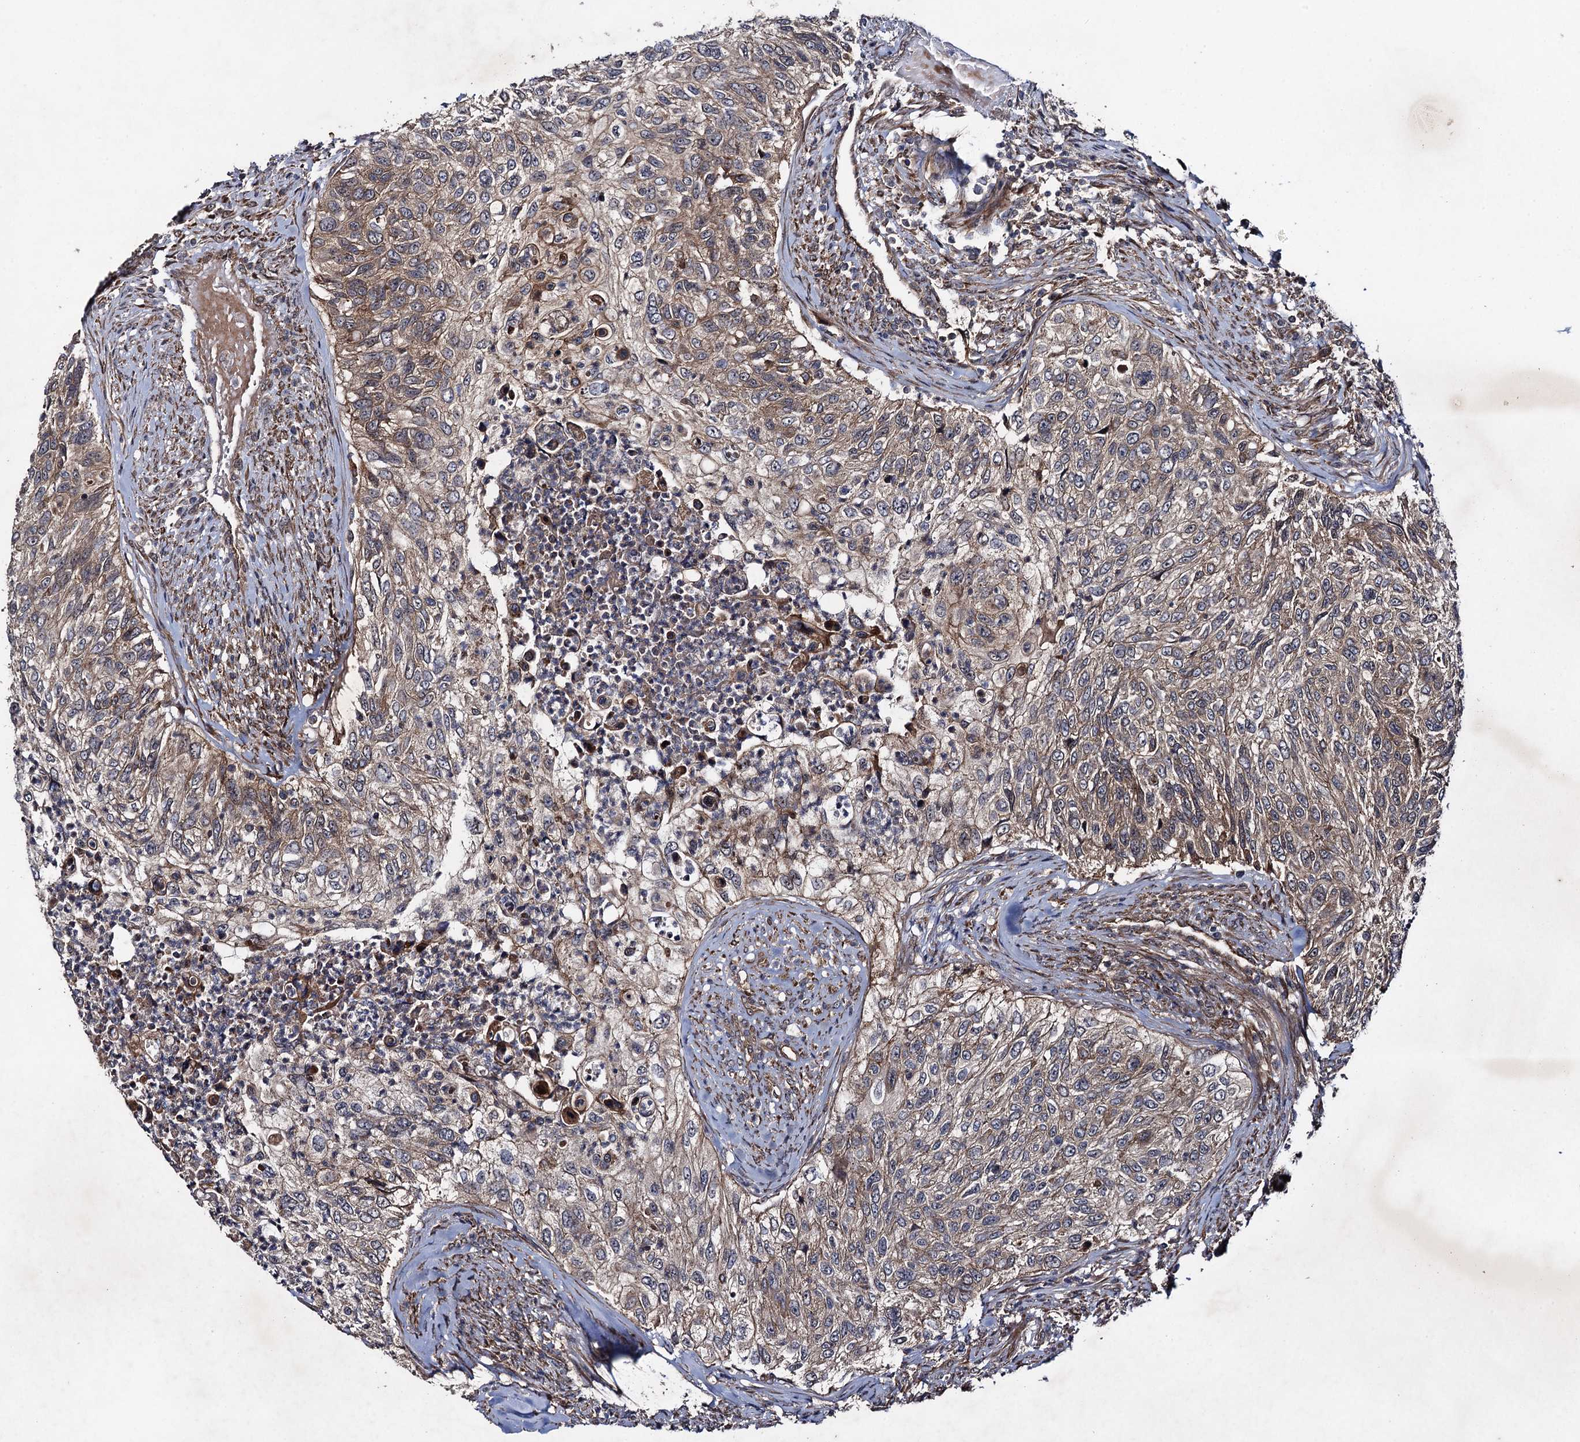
{"staining": {"intensity": "weak", "quantity": ">75%", "location": "cytoplasmic/membranous"}, "tissue": "urothelial cancer", "cell_type": "Tumor cells", "image_type": "cancer", "snomed": [{"axis": "morphology", "description": "Urothelial carcinoma, High grade"}, {"axis": "topography", "description": "Urinary bladder"}], "caption": "Brown immunohistochemical staining in urothelial cancer shows weak cytoplasmic/membranous expression in about >75% of tumor cells.", "gene": "HAUS1", "patient": {"sex": "female", "age": 60}}